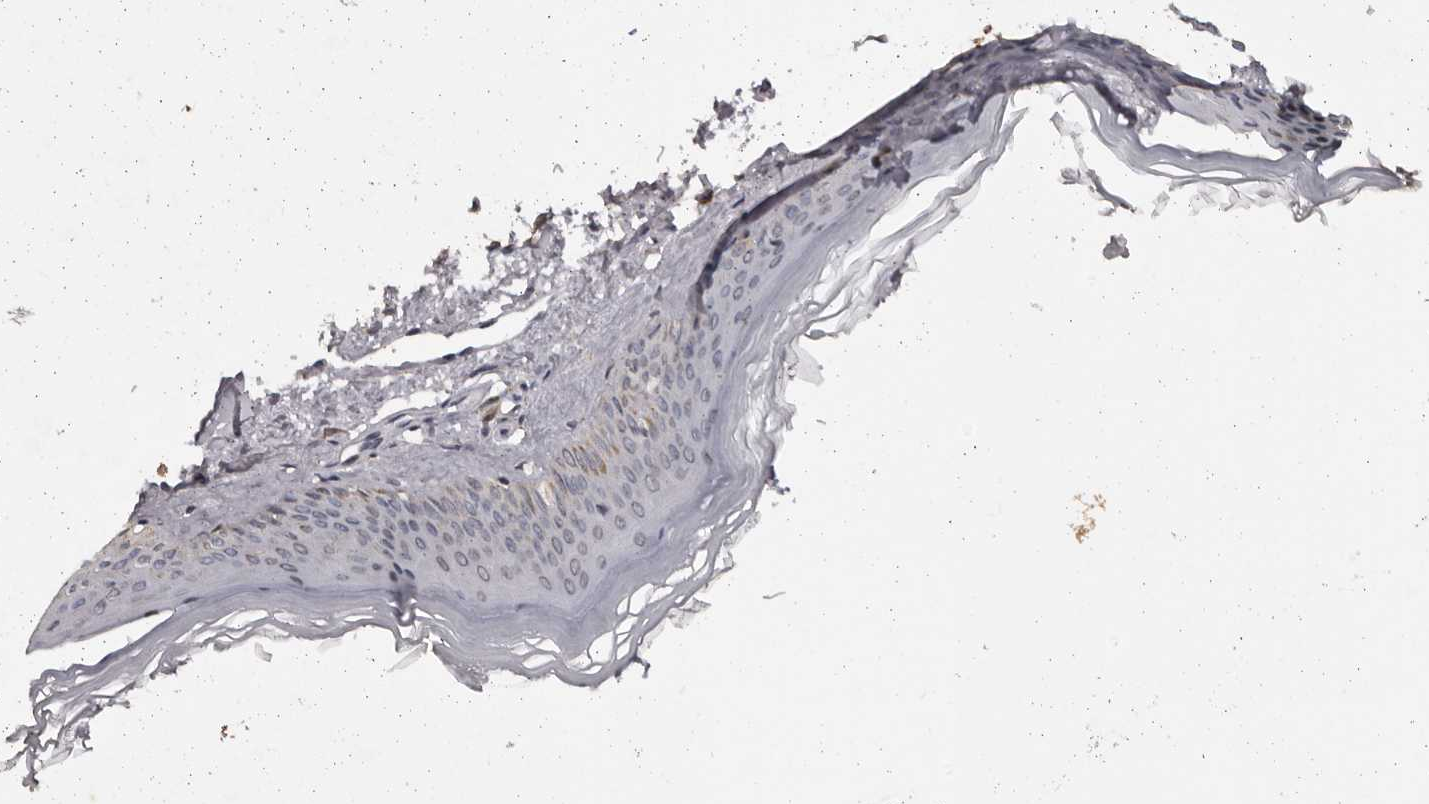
{"staining": {"intensity": "weak", "quantity": "25%-75%", "location": "nuclear"}, "tissue": "skin", "cell_type": "Fibroblasts", "image_type": "normal", "snomed": [{"axis": "morphology", "description": "Normal tissue, NOS"}, {"axis": "topography", "description": "Skin"}], "caption": "A photomicrograph showing weak nuclear expression in about 25%-75% of fibroblasts in normal skin, as visualized by brown immunohistochemical staining.", "gene": "C17orf99", "patient": {"sex": "female", "age": 27}}